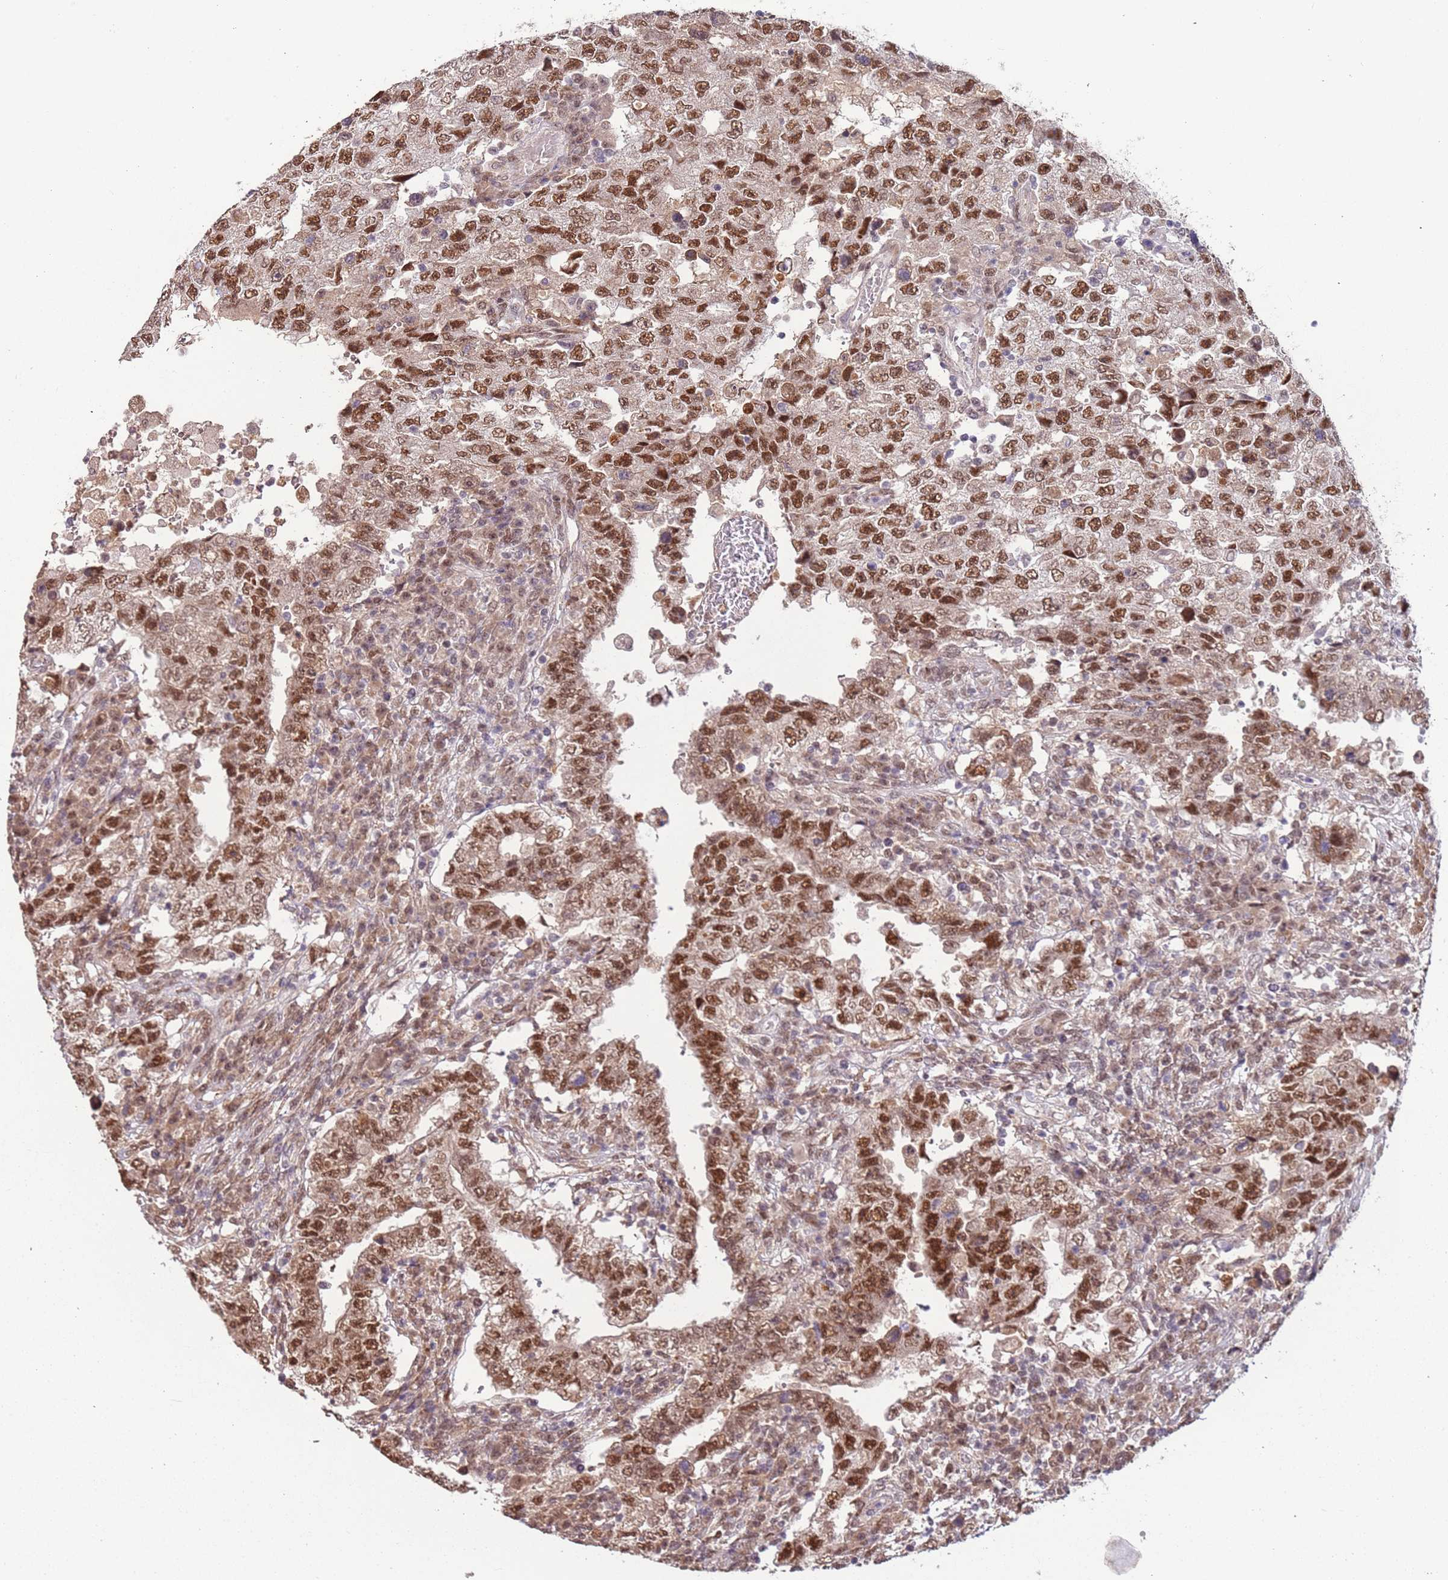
{"staining": {"intensity": "moderate", "quantity": ">75%", "location": "nuclear"}, "tissue": "testis cancer", "cell_type": "Tumor cells", "image_type": "cancer", "snomed": [{"axis": "morphology", "description": "Carcinoma, Embryonal, NOS"}, {"axis": "topography", "description": "Testis"}], "caption": "Immunohistochemistry staining of testis cancer, which exhibits medium levels of moderate nuclear expression in approximately >75% of tumor cells indicating moderate nuclear protein positivity. The staining was performed using DAB (brown) for protein detection and nuclei were counterstained in hematoxylin (blue).", "gene": "POLR3H", "patient": {"sex": "male", "age": 26}}